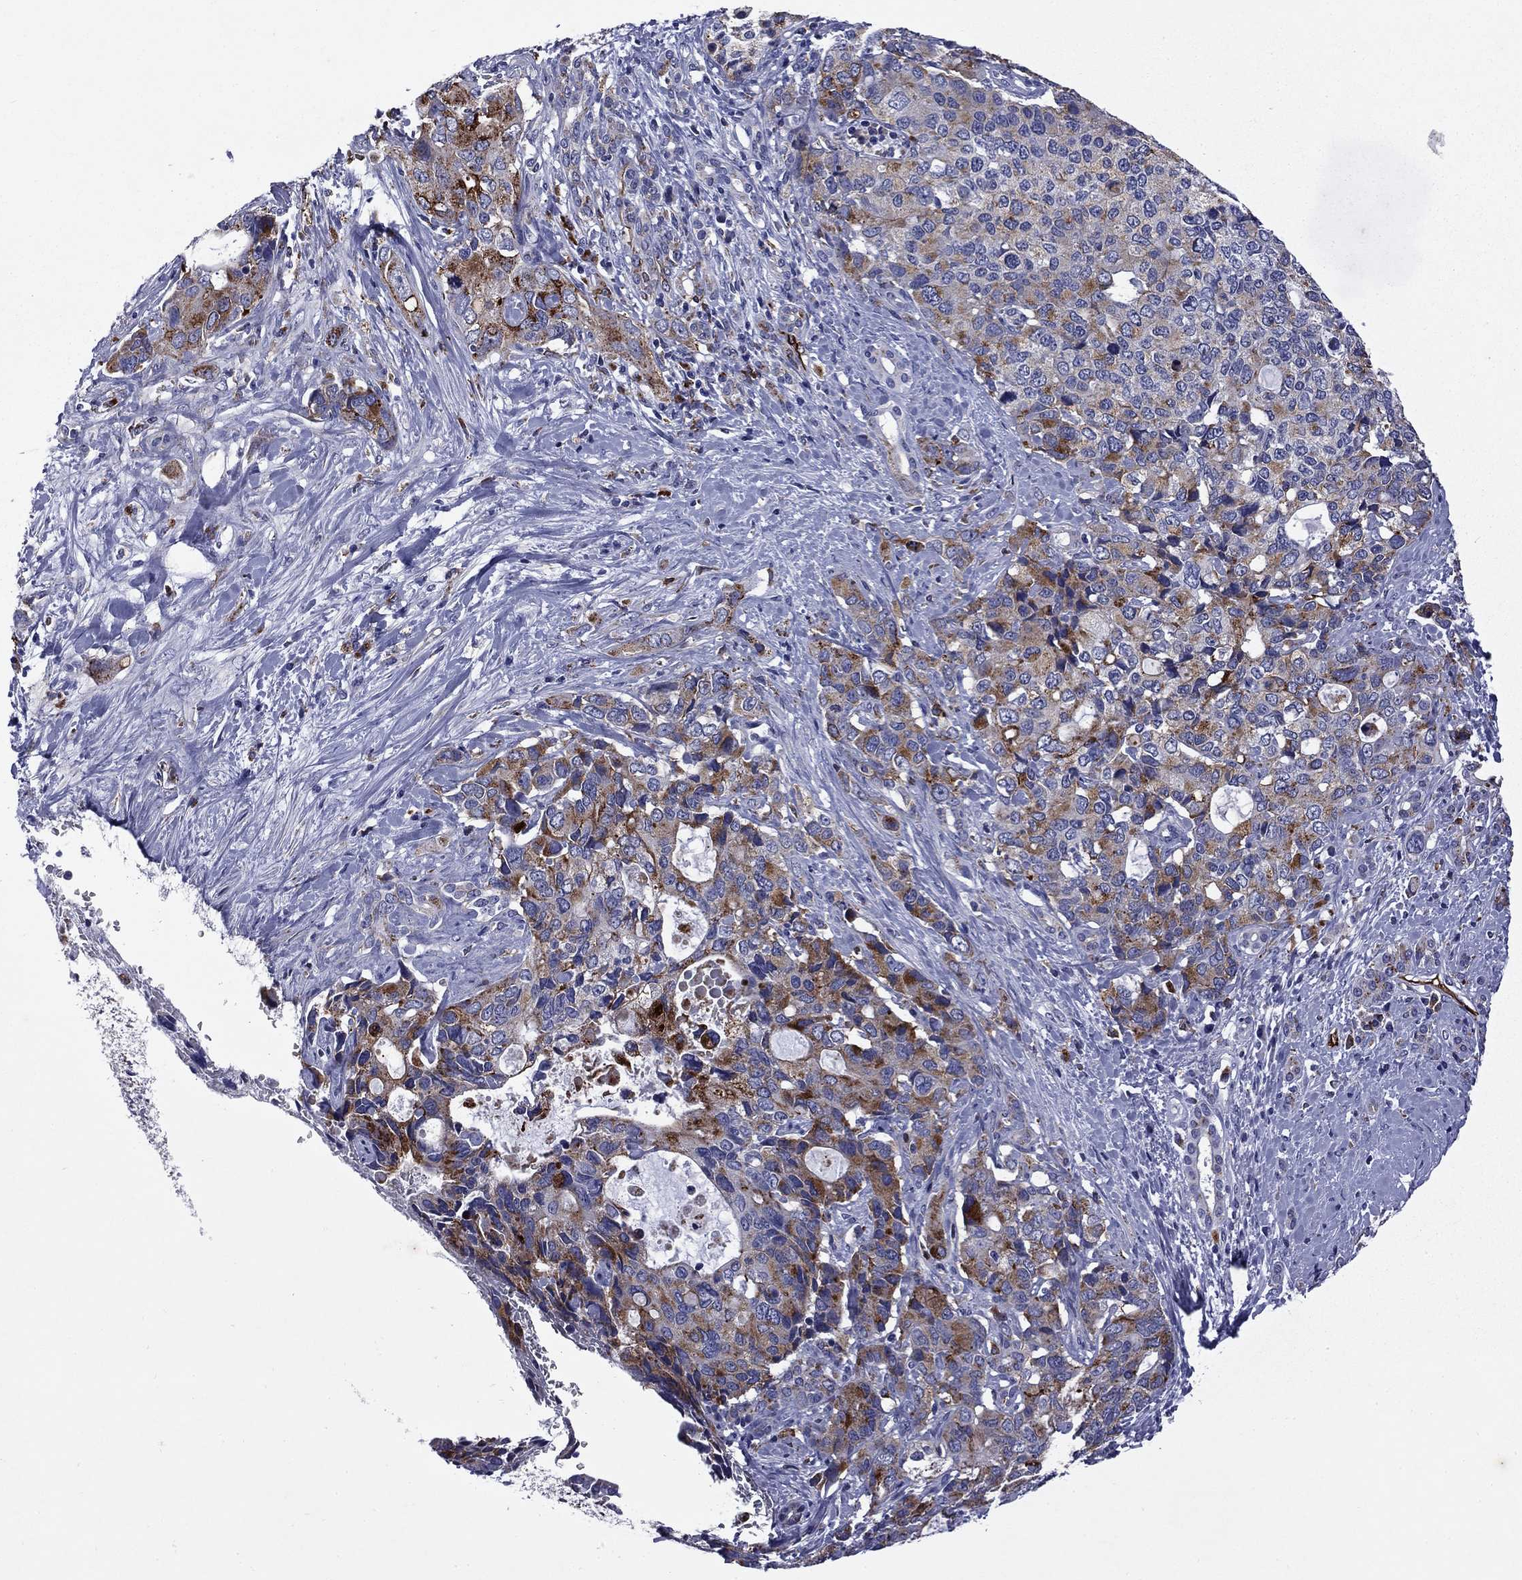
{"staining": {"intensity": "strong", "quantity": "<25%", "location": "cytoplasmic/membranous"}, "tissue": "pancreatic cancer", "cell_type": "Tumor cells", "image_type": "cancer", "snomed": [{"axis": "morphology", "description": "Adenocarcinoma, NOS"}, {"axis": "topography", "description": "Pancreas"}], "caption": "A brown stain labels strong cytoplasmic/membranous staining of a protein in pancreatic cancer (adenocarcinoma) tumor cells. The staining was performed using DAB to visualize the protein expression in brown, while the nuclei were stained in blue with hematoxylin (Magnification: 20x).", "gene": "MADCAM1", "patient": {"sex": "female", "age": 56}}